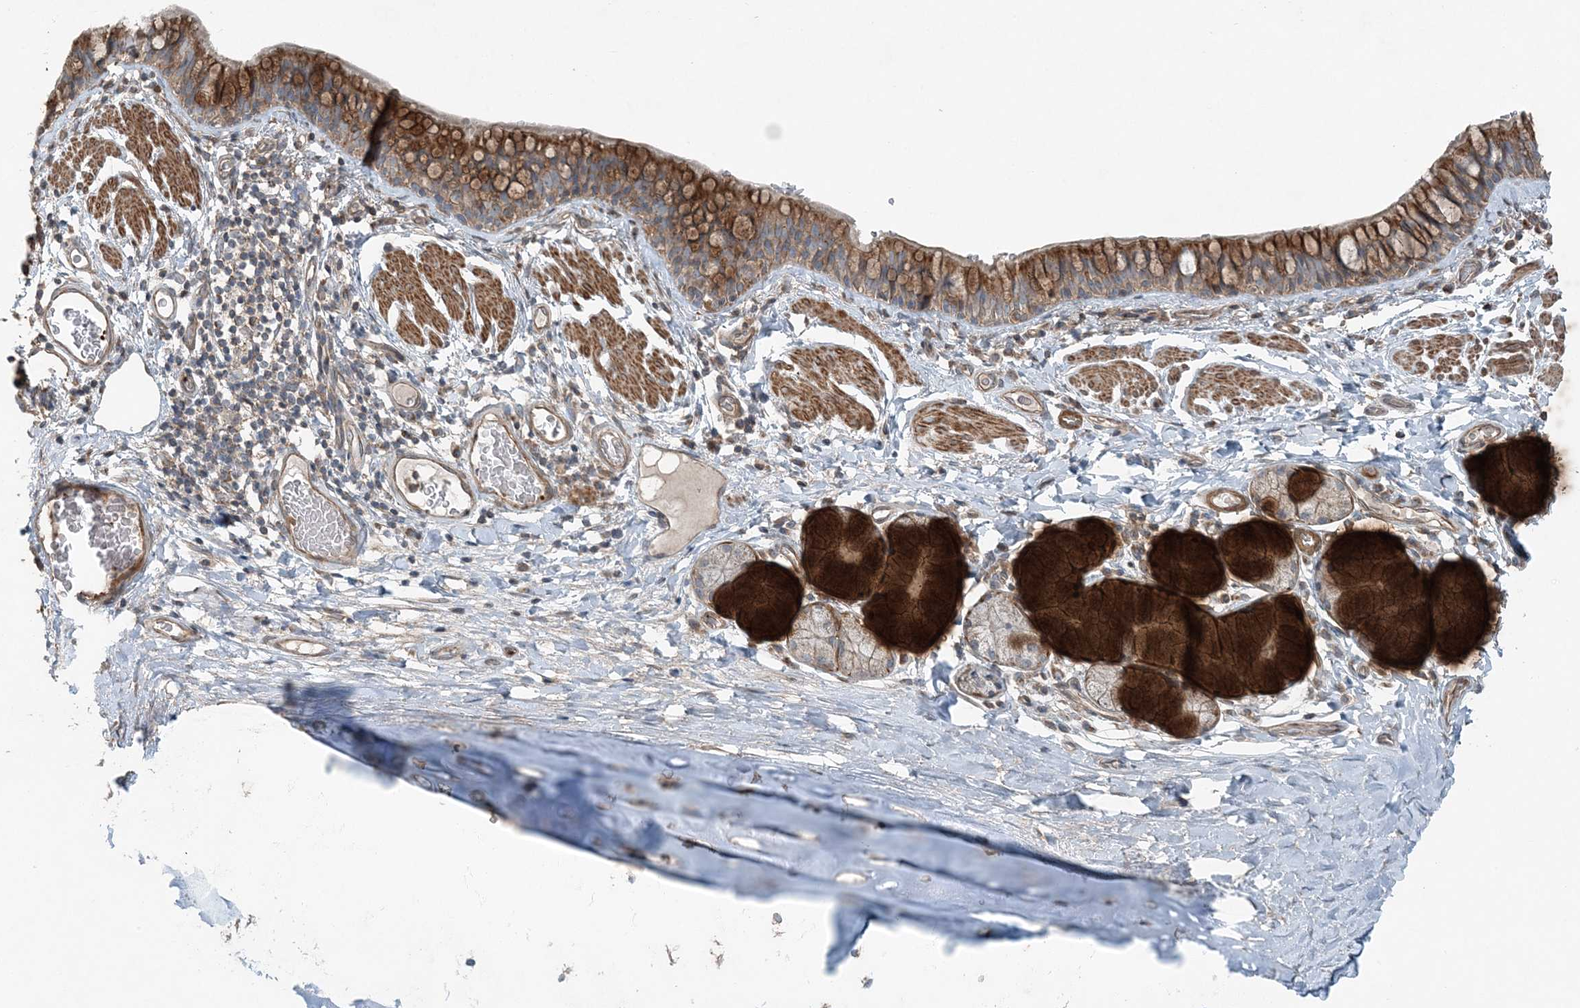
{"staining": {"intensity": "moderate", "quantity": ">75%", "location": "cytoplasmic/membranous"}, "tissue": "bronchus", "cell_type": "Respiratory epithelial cells", "image_type": "normal", "snomed": [{"axis": "morphology", "description": "Normal tissue, NOS"}, {"axis": "topography", "description": "Cartilage tissue"}, {"axis": "topography", "description": "Bronchus"}], "caption": "Brown immunohistochemical staining in unremarkable human bronchus demonstrates moderate cytoplasmic/membranous expression in approximately >75% of respiratory epithelial cells. Using DAB (3,3'-diaminobenzidine) (brown) and hematoxylin (blue) stains, captured at high magnification using brightfield microscopy.", "gene": "KY", "patient": {"sex": "female", "age": 36}}